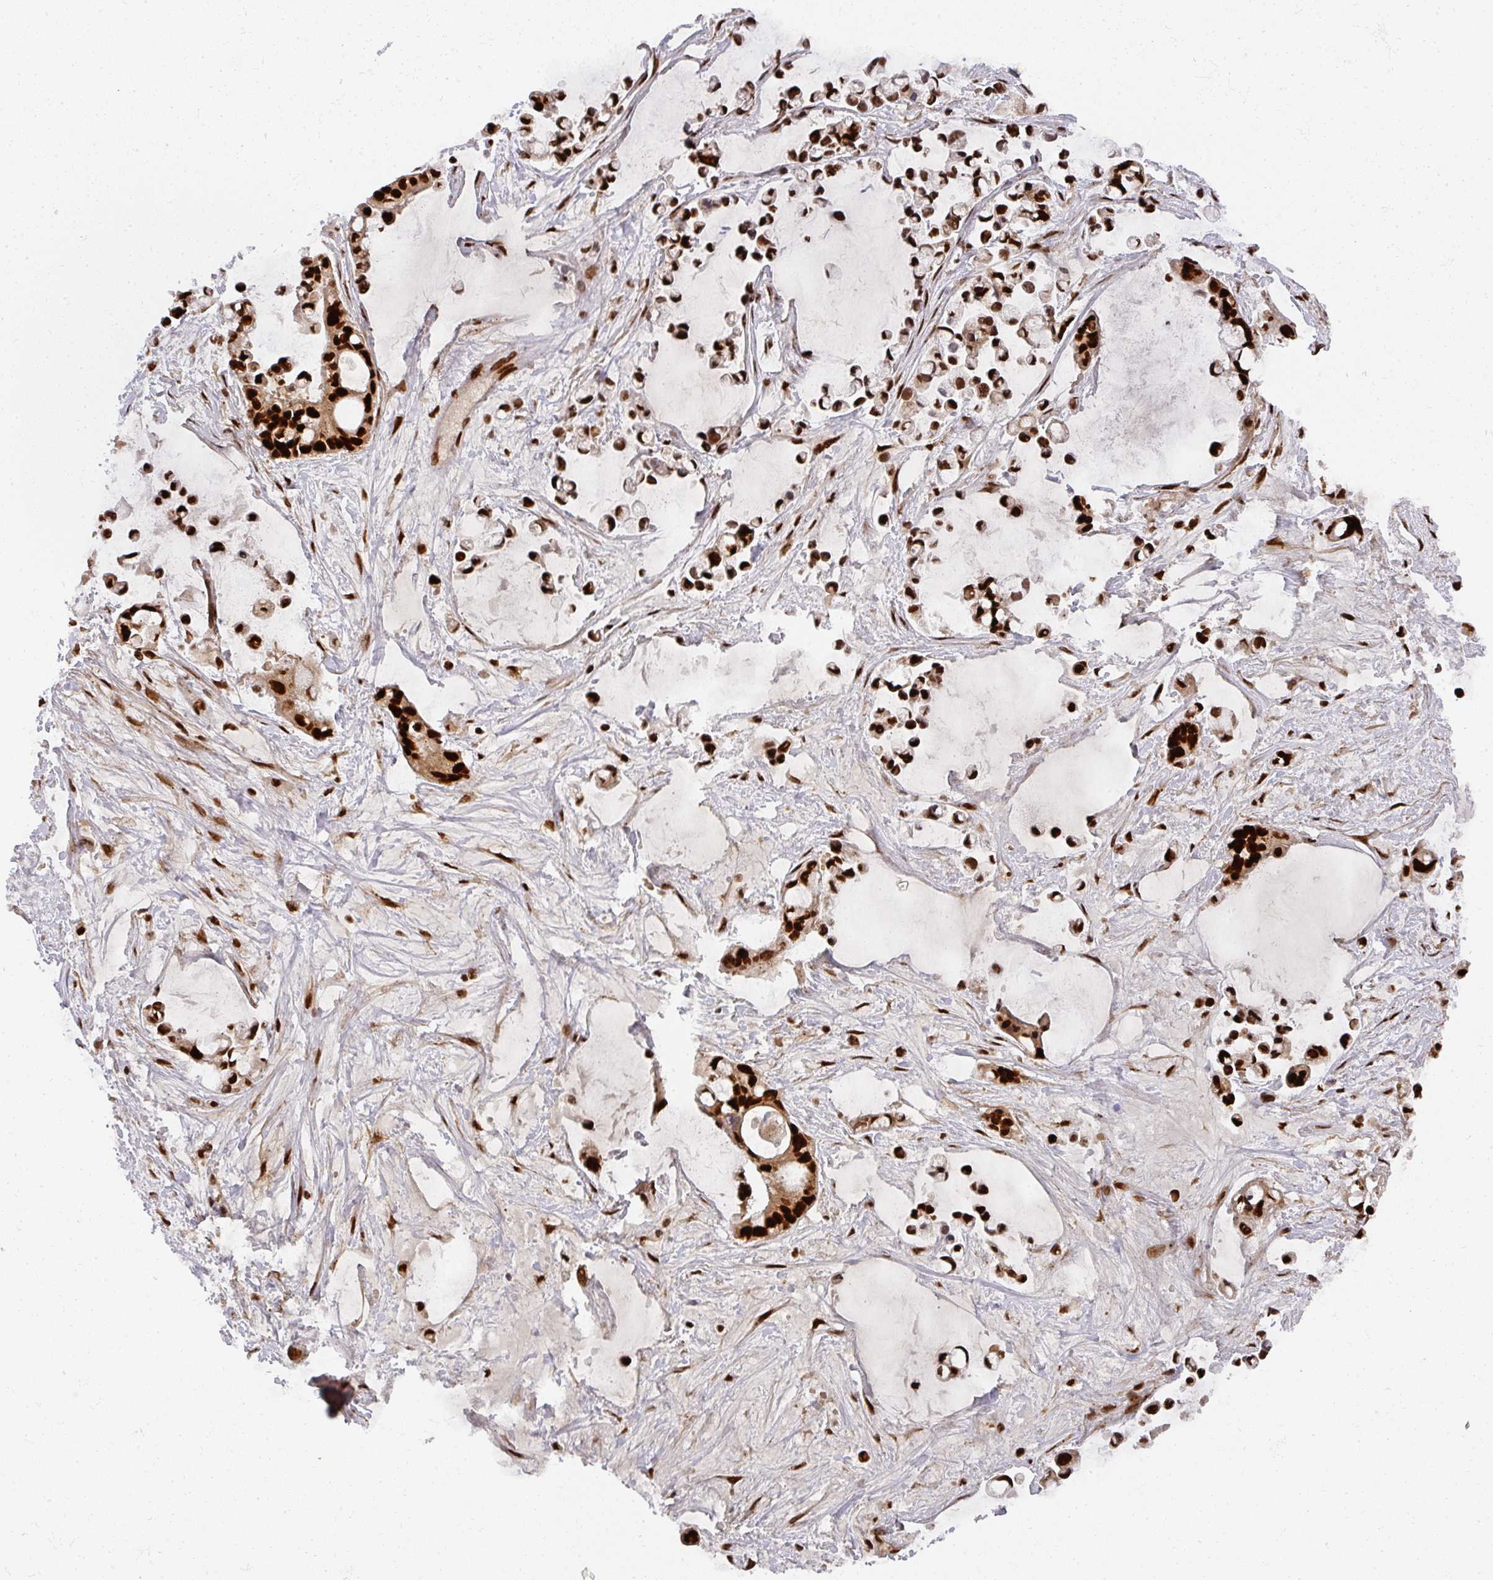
{"staining": {"intensity": "strong", "quantity": ">75%", "location": "nuclear"}, "tissue": "ovarian cancer", "cell_type": "Tumor cells", "image_type": "cancer", "snomed": [{"axis": "morphology", "description": "Cystadenocarcinoma, mucinous, NOS"}, {"axis": "topography", "description": "Ovary"}], "caption": "A brown stain highlights strong nuclear staining of a protein in human mucinous cystadenocarcinoma (ovarian) tumor cells.", "gene": "DIDO1", "patient": {"sex": "female", "age": 63}}